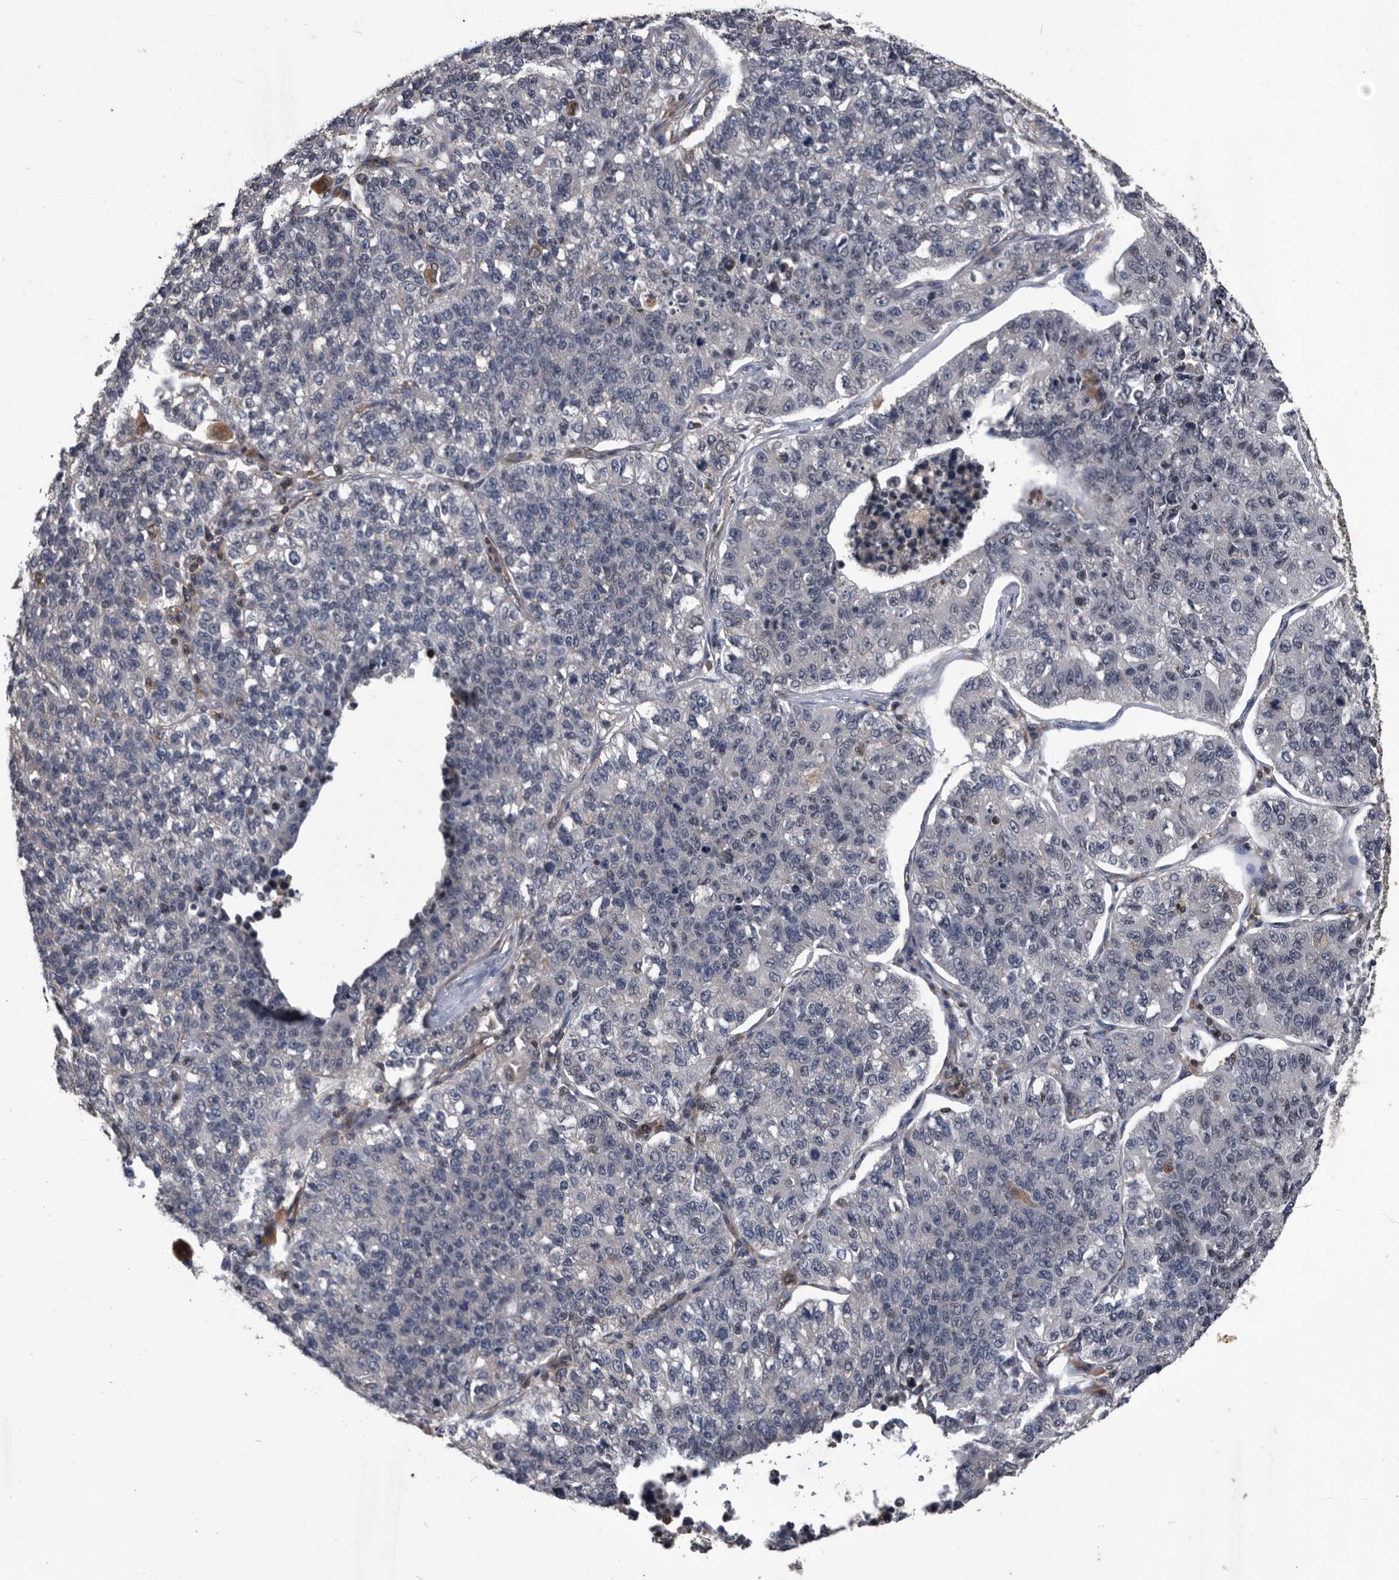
{"staining": {"intensity": "negative", "quantity": "none", "location": "none"}, "tissue": "lung cancer", "cell_type": "Tumor cells", "image_type": "cancer", "snomed": [{"axis": "morphology", "description": "Adenocarcinoma, NOS"}, {"axis": "topography", "description": "Lung"}], "caption": "The histopathology image displays no significant expression in tumor cells of adenocarcinoma (lung).", "gene": "NRBP1", "patient": {"sex": "male", "age": 49}}